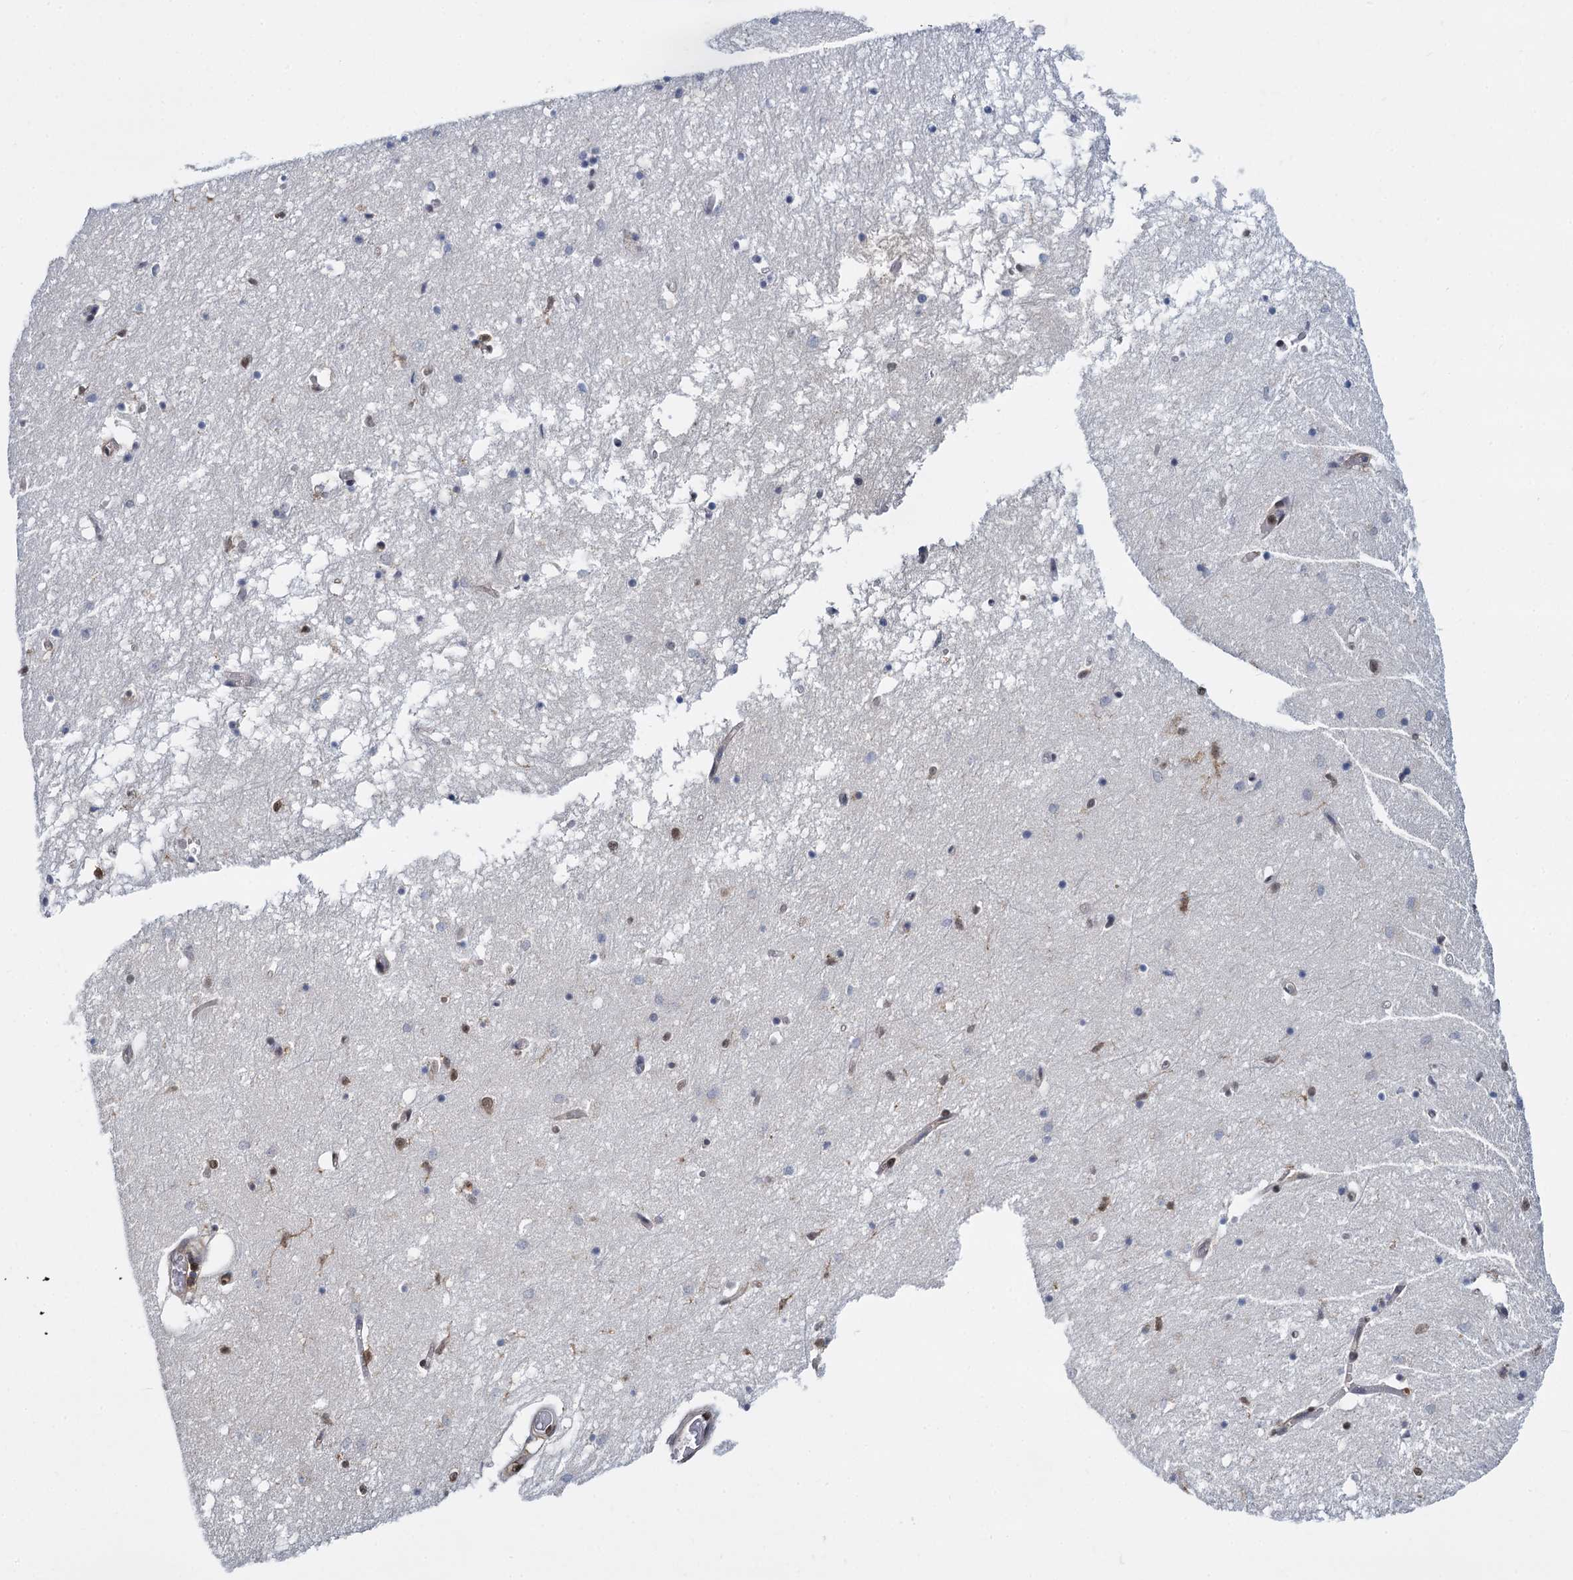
{"staining": {"intensity": "strong", "quantity": "<25%", "location": "nuclear"}, "tissue": "hippocampus", "cell_type": "Glial cells", "image_type": "normal", "snomed": [{"axis": "morphology", "description": "Normal tissue, NOS"}, {"axis": "topography", "description": "Hippocampus"}], "caption": "Hippocampus stained with DAB (3,3'-diaminobenzidine) IHC demonstrates medium levels of strong nuclear staining in approximately <25% of glial cells. Using DAB (brown) and hematoxylin (blue) stains, captured at high magnification using brightfield microscopy.", "gene": "DCPS", "patient": {"sex": "male", "age": 70}}